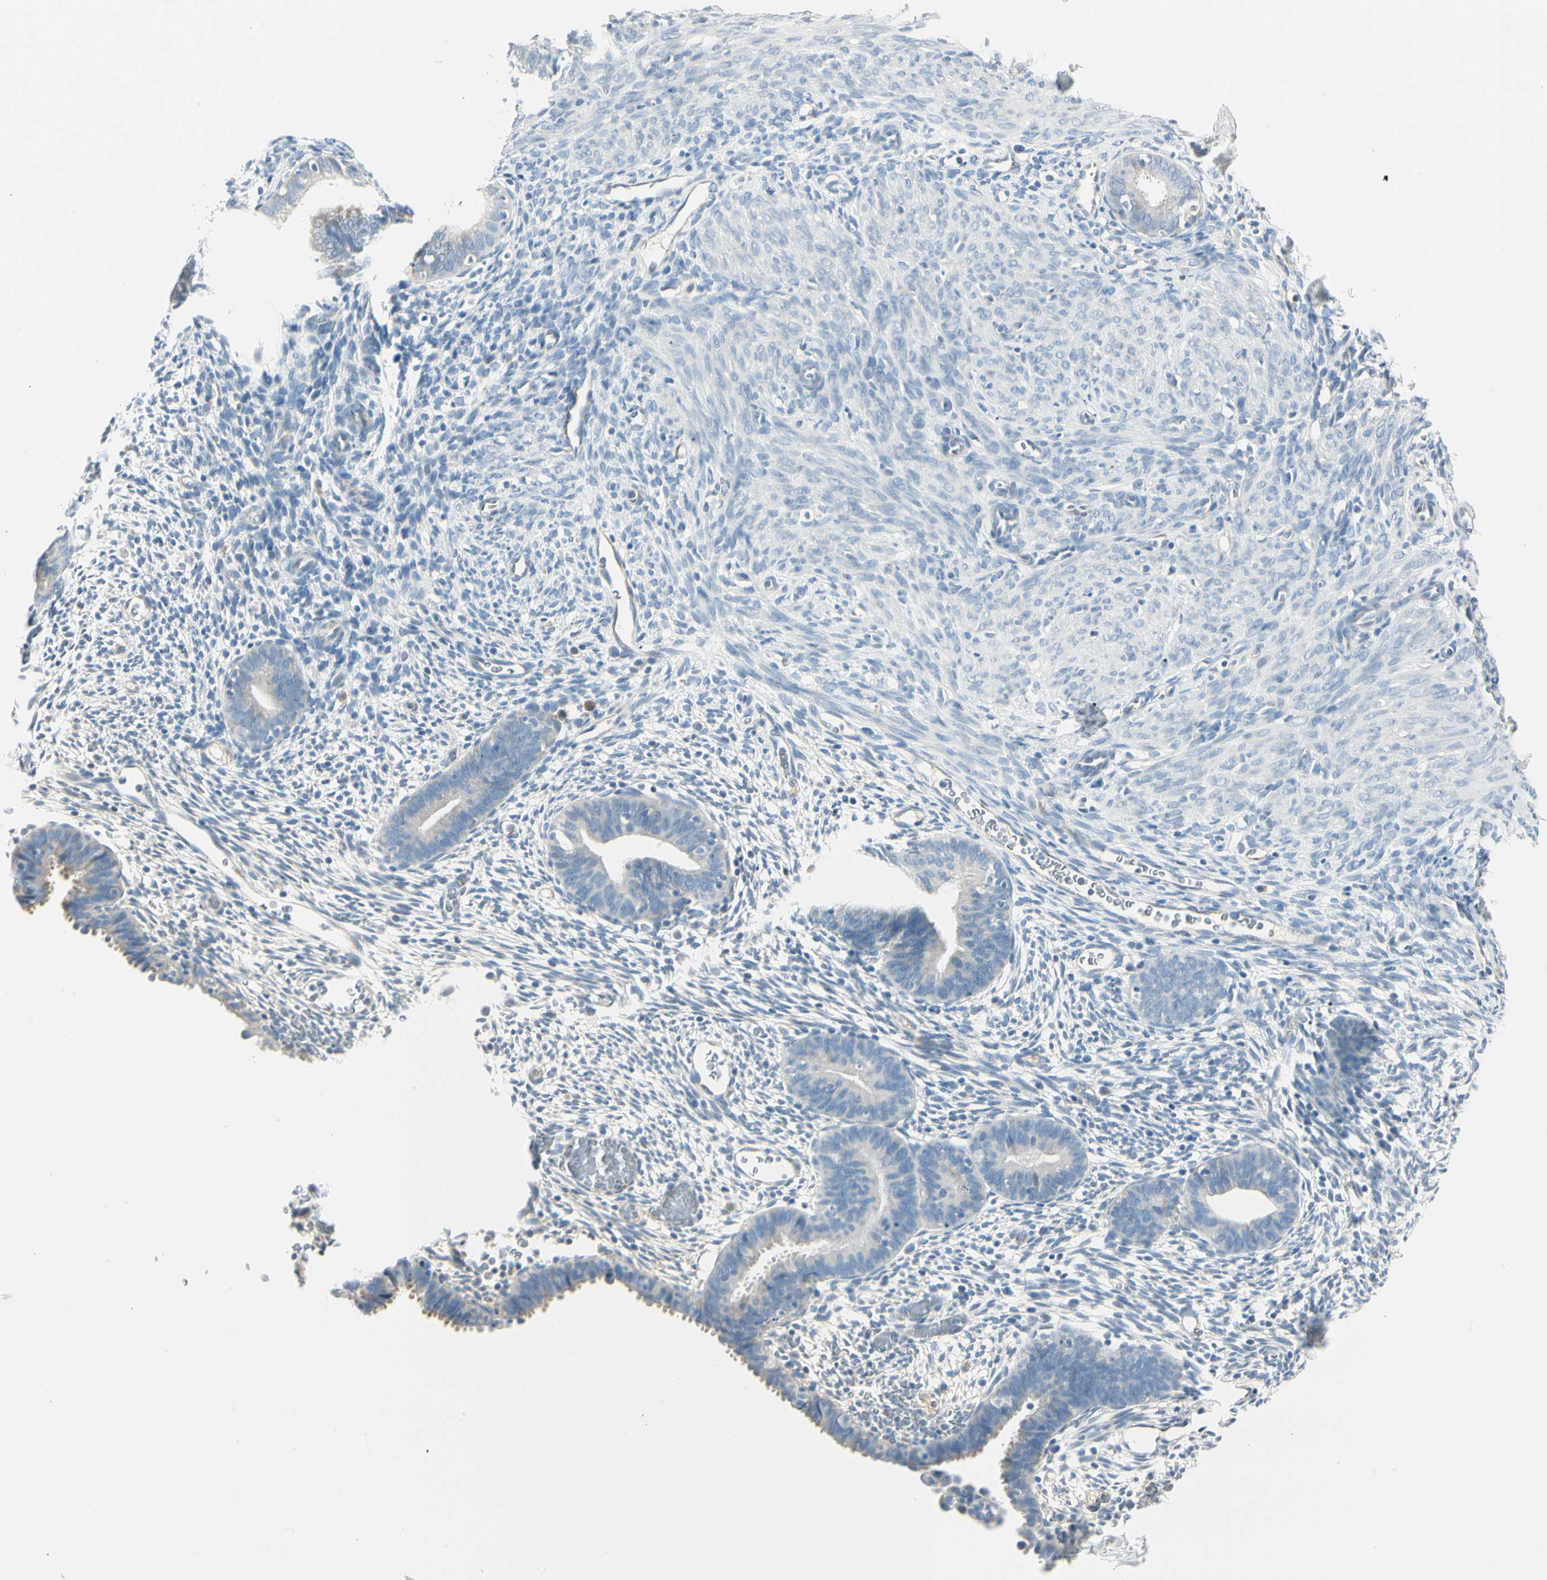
{"staining": {"intensity": "negative", "quantity": "none", "location": "none"}, "tissue": "endometrium", "cell_type": "Cells in endometrial stroma", "image_type": "normal", "snomed": [{"axis": "morphology", "description": "Normal tissue, NOS"}, {"axis": "morphology", "description": "Atrophy, NOS"}, {"axis": "topography", "description": "Uterus"}, {"axis": "topography", "description": "Endometrium"}], "caption": "Endometrium stained for a protein using IHC exhibits no staining cells in endometrial stroma.", "gene": "SLC6A15", "patient": {"sex": "female", "age": 68}}